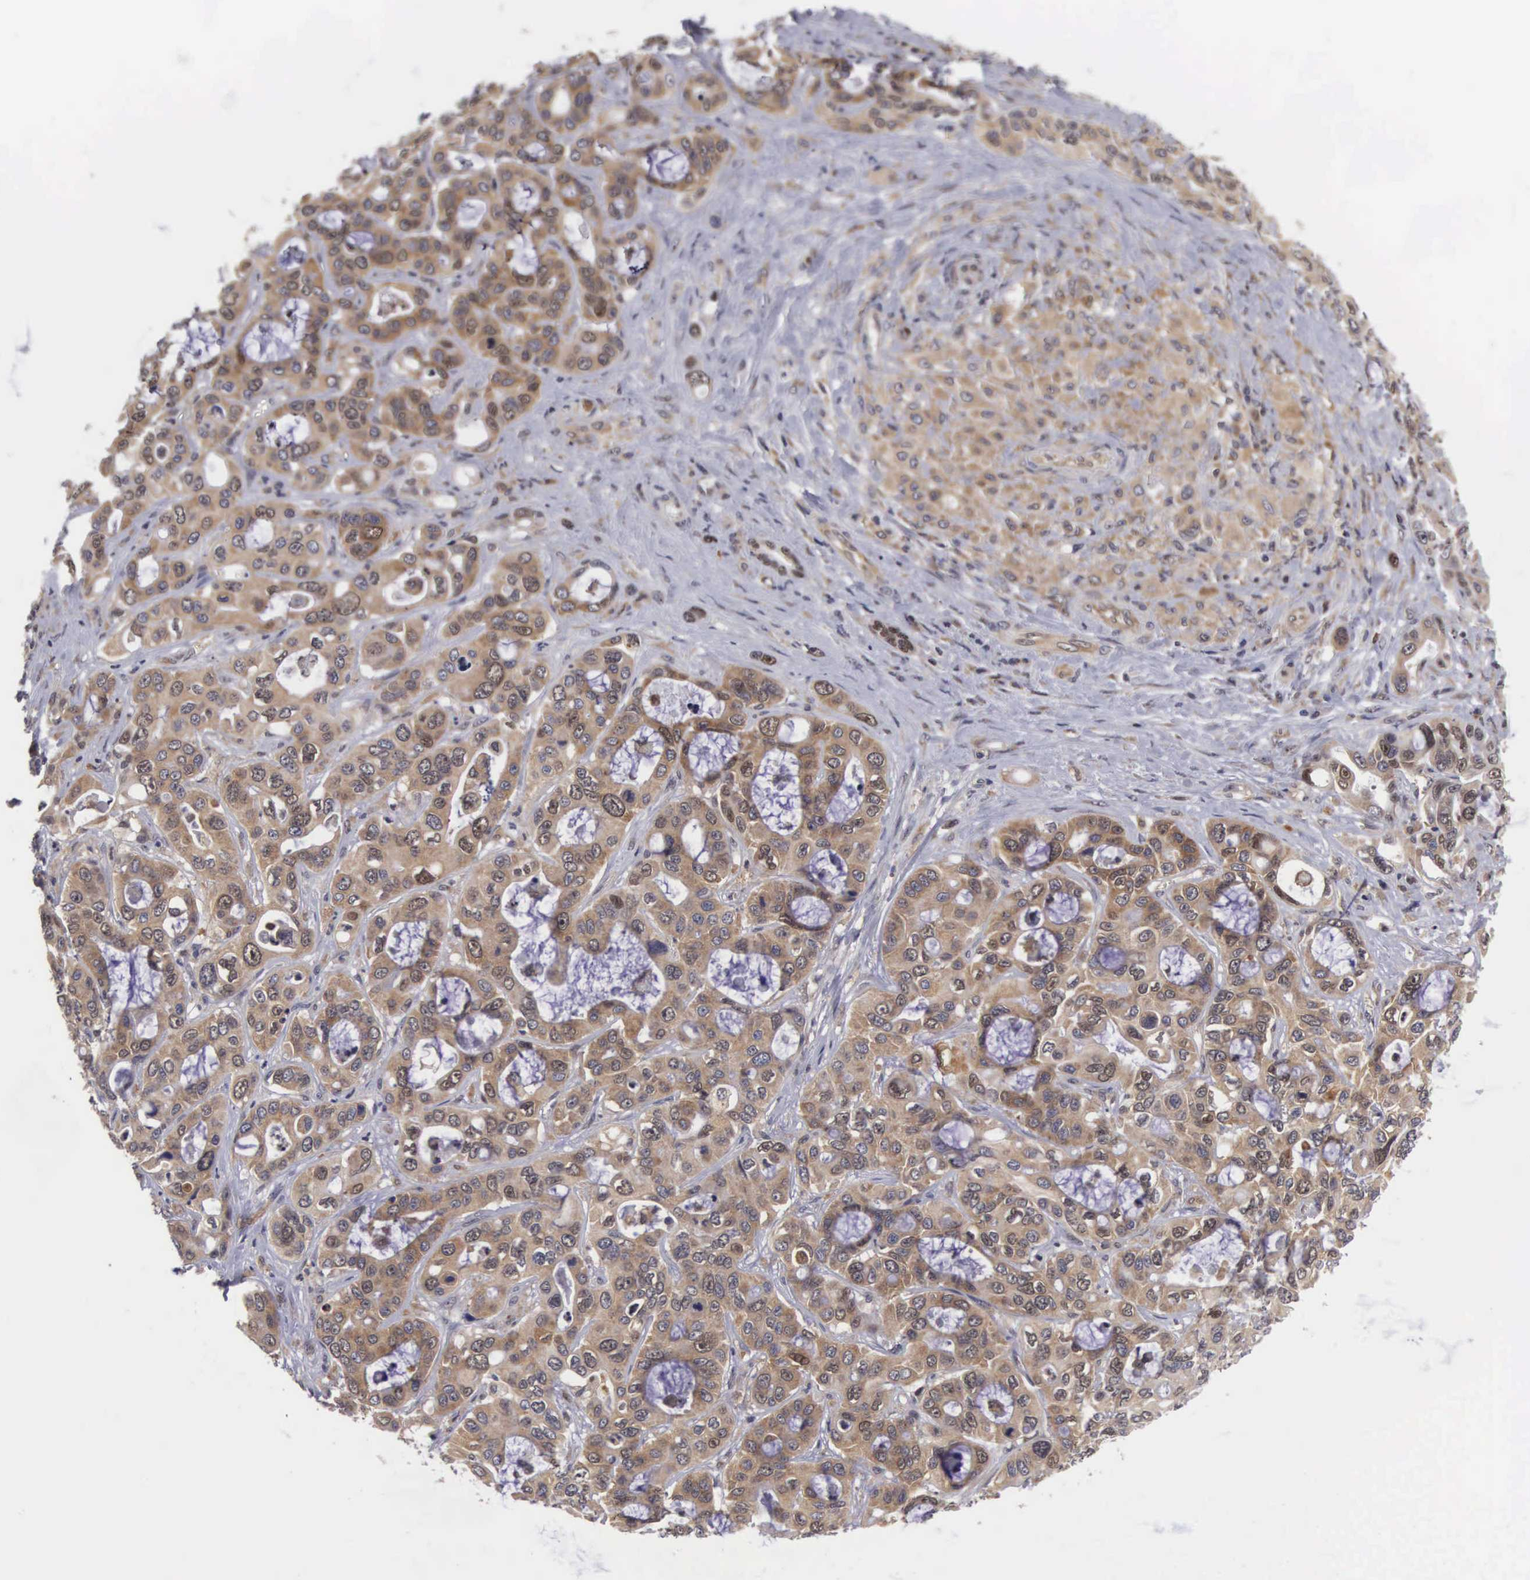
{"staining": {"intensity": "moderate", "quantity": ">75%", "location": "cytoplasmic/membranous,nuclear"}, "tissue": "liver cancer", "cell_type": "Tumor cells", "image_type": "cancer", "snomed": [{"axis": "morphology", "description": "Cholangiocarcinoma"}, {"axis": "topography", "description": "Liver"}], "caption": "Protein staining of liver cancer (cholangiocarcinoma) tissue reveals moderate cytoplasmic/membranous and nuclear staining in about >75% of tumor cells.", "gene": "ADSL", "patient": {"sex": "female", "age": 79}}